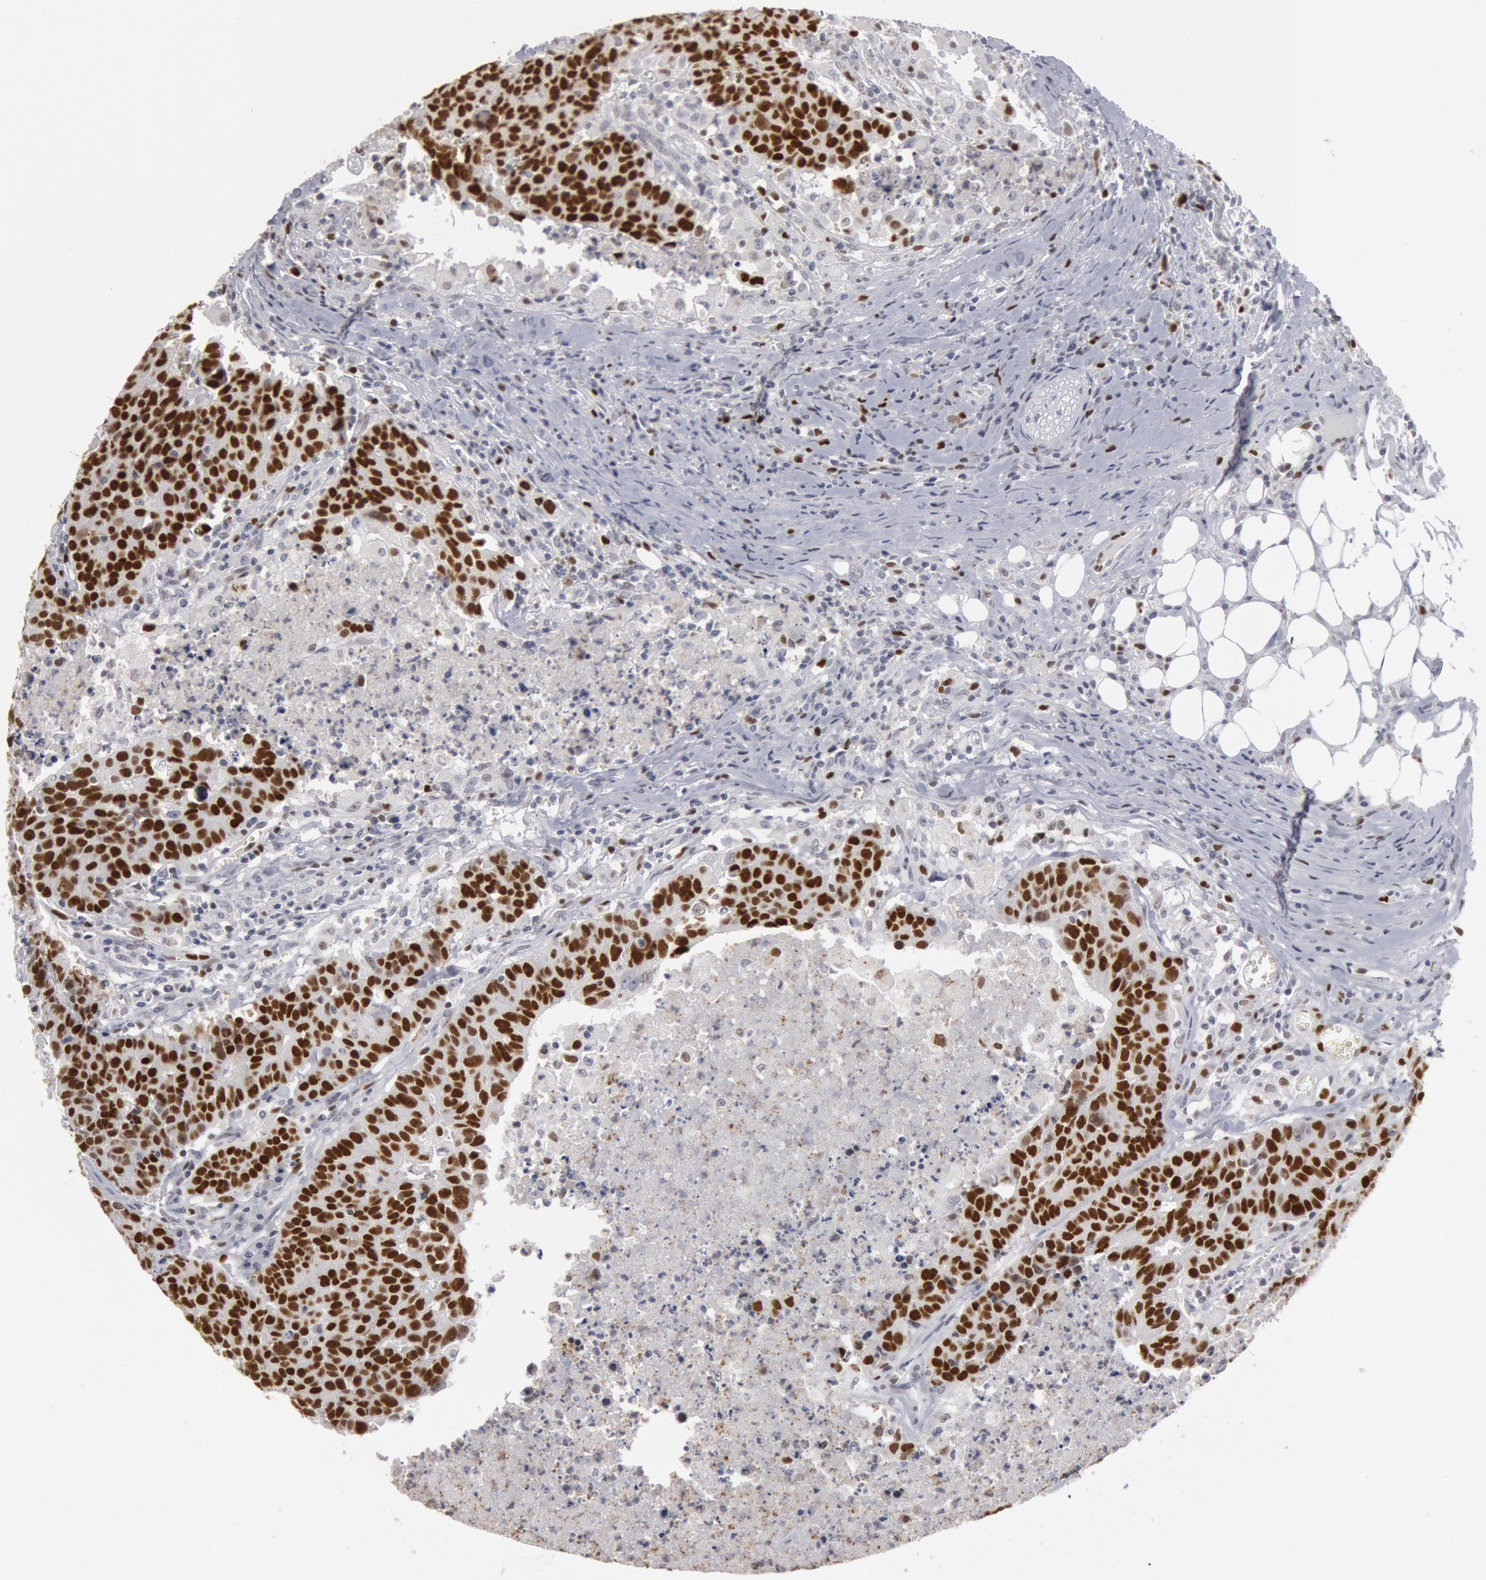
{"staining": {"intensity": "strong", "quantity": ">75%", "location": "nuclear"}, "tissue": "colorectal cancer", "cell_type": "Tumor cells", "image_type": "cancer", "snomed": [{"axis": "morphology", "description": "Adenocarcinoma, NOS"}, {"axis": "topography", "description": "Colon"}], "caption": "This photomicrograph displays IHC staining of human colorectal adenocarcinoma, with high strong nuclear staining in about >75% of tumor cells.", "gene": "WDHD1", "patient": {"sex": "female", "age": 53}}